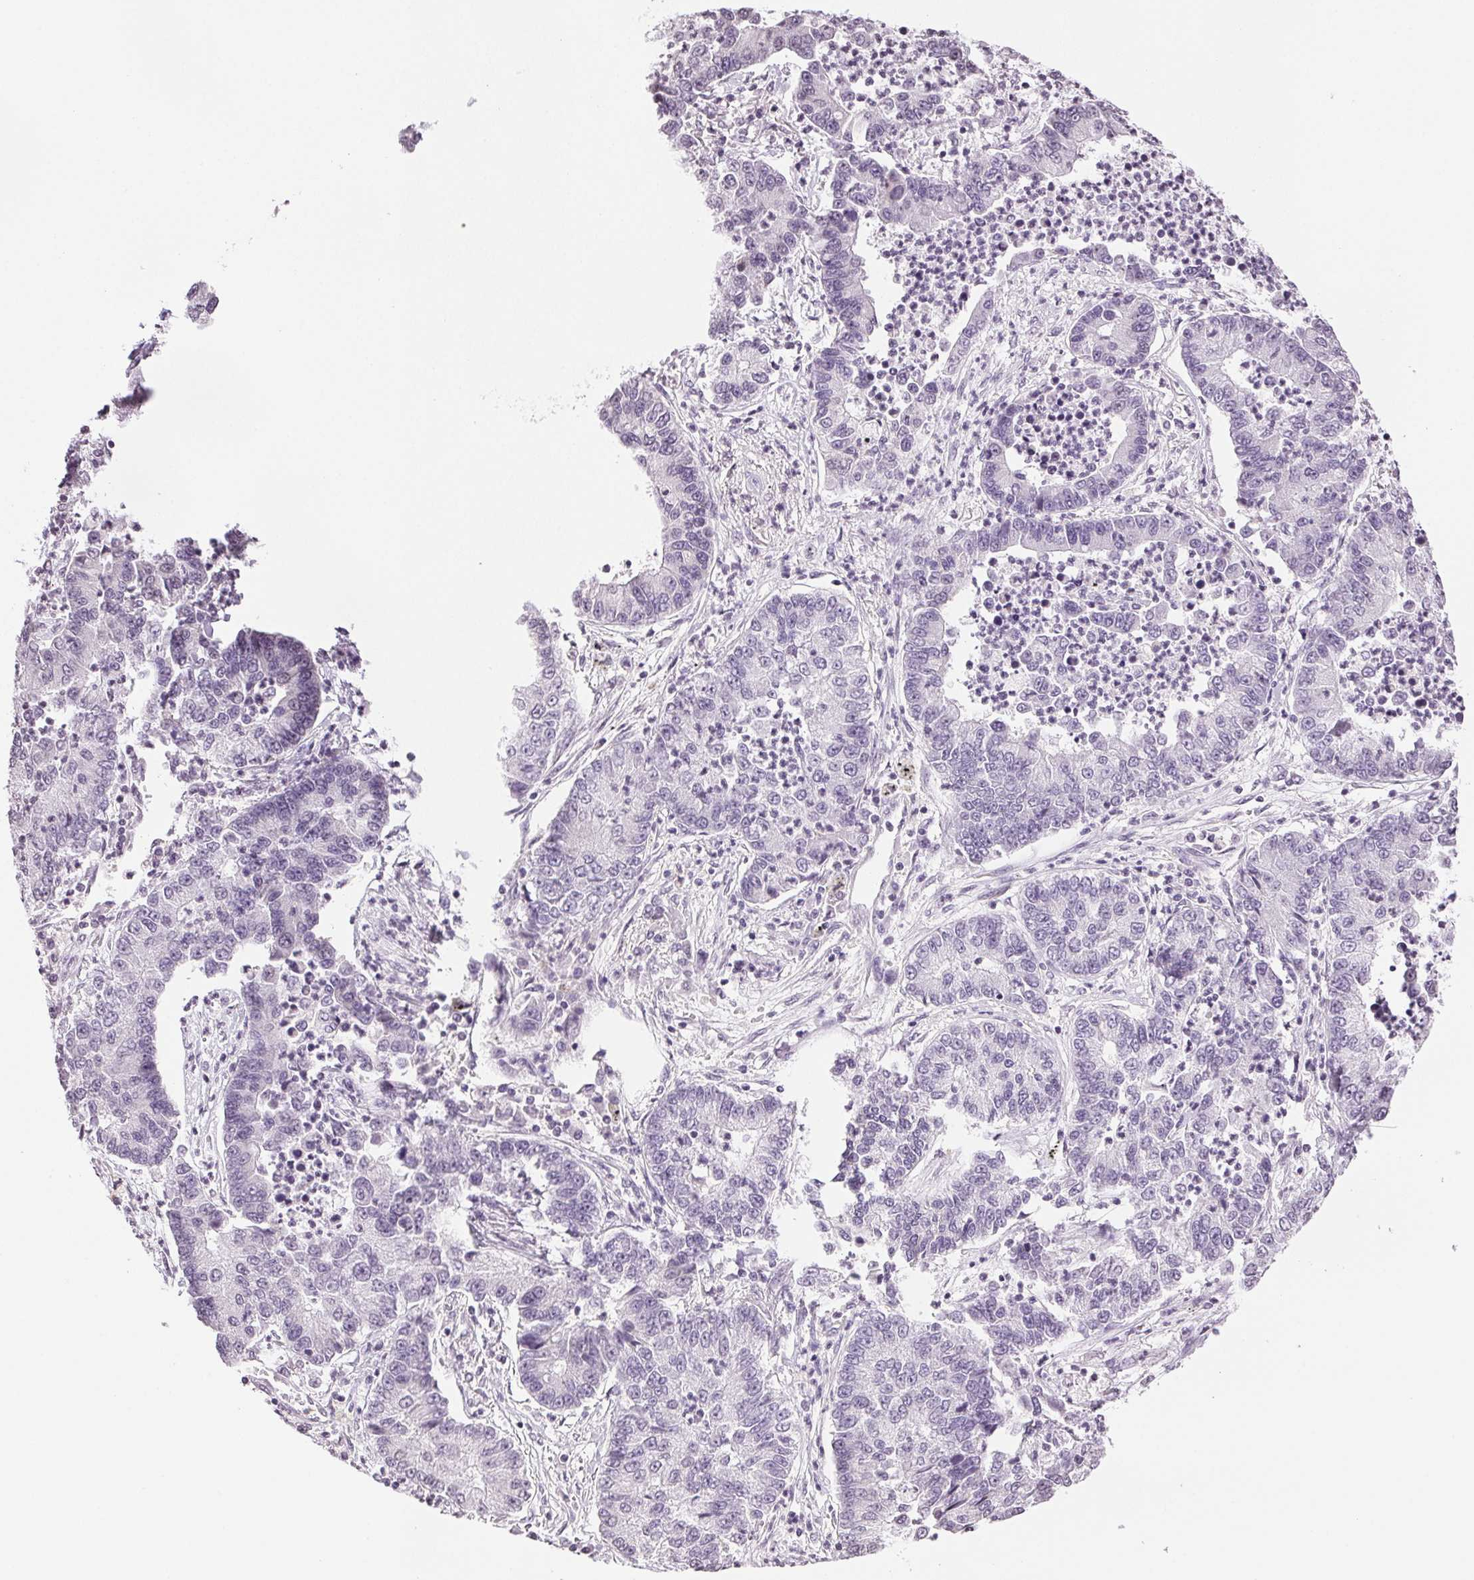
{"staining": {"intensity": "negative", "quantity": "none", "location": "none"}, "tissue": "lung cancer", "cell_type": "Tumor cells", "image_type": "cancer", "snomed": [{"axis": "morphology", "description": "Adenocarcinoma, NOS"}, {"axis": "topography", "description": "Lung"}], "caption": "Image shows no significant protein positivity in tumor cells of adenocarcinoma (lung). (Immunohistochemistry, brightfield microscopy, high magnification).", "gene": "TNNT3", "patient": {"sex": "female", "age": 57}}